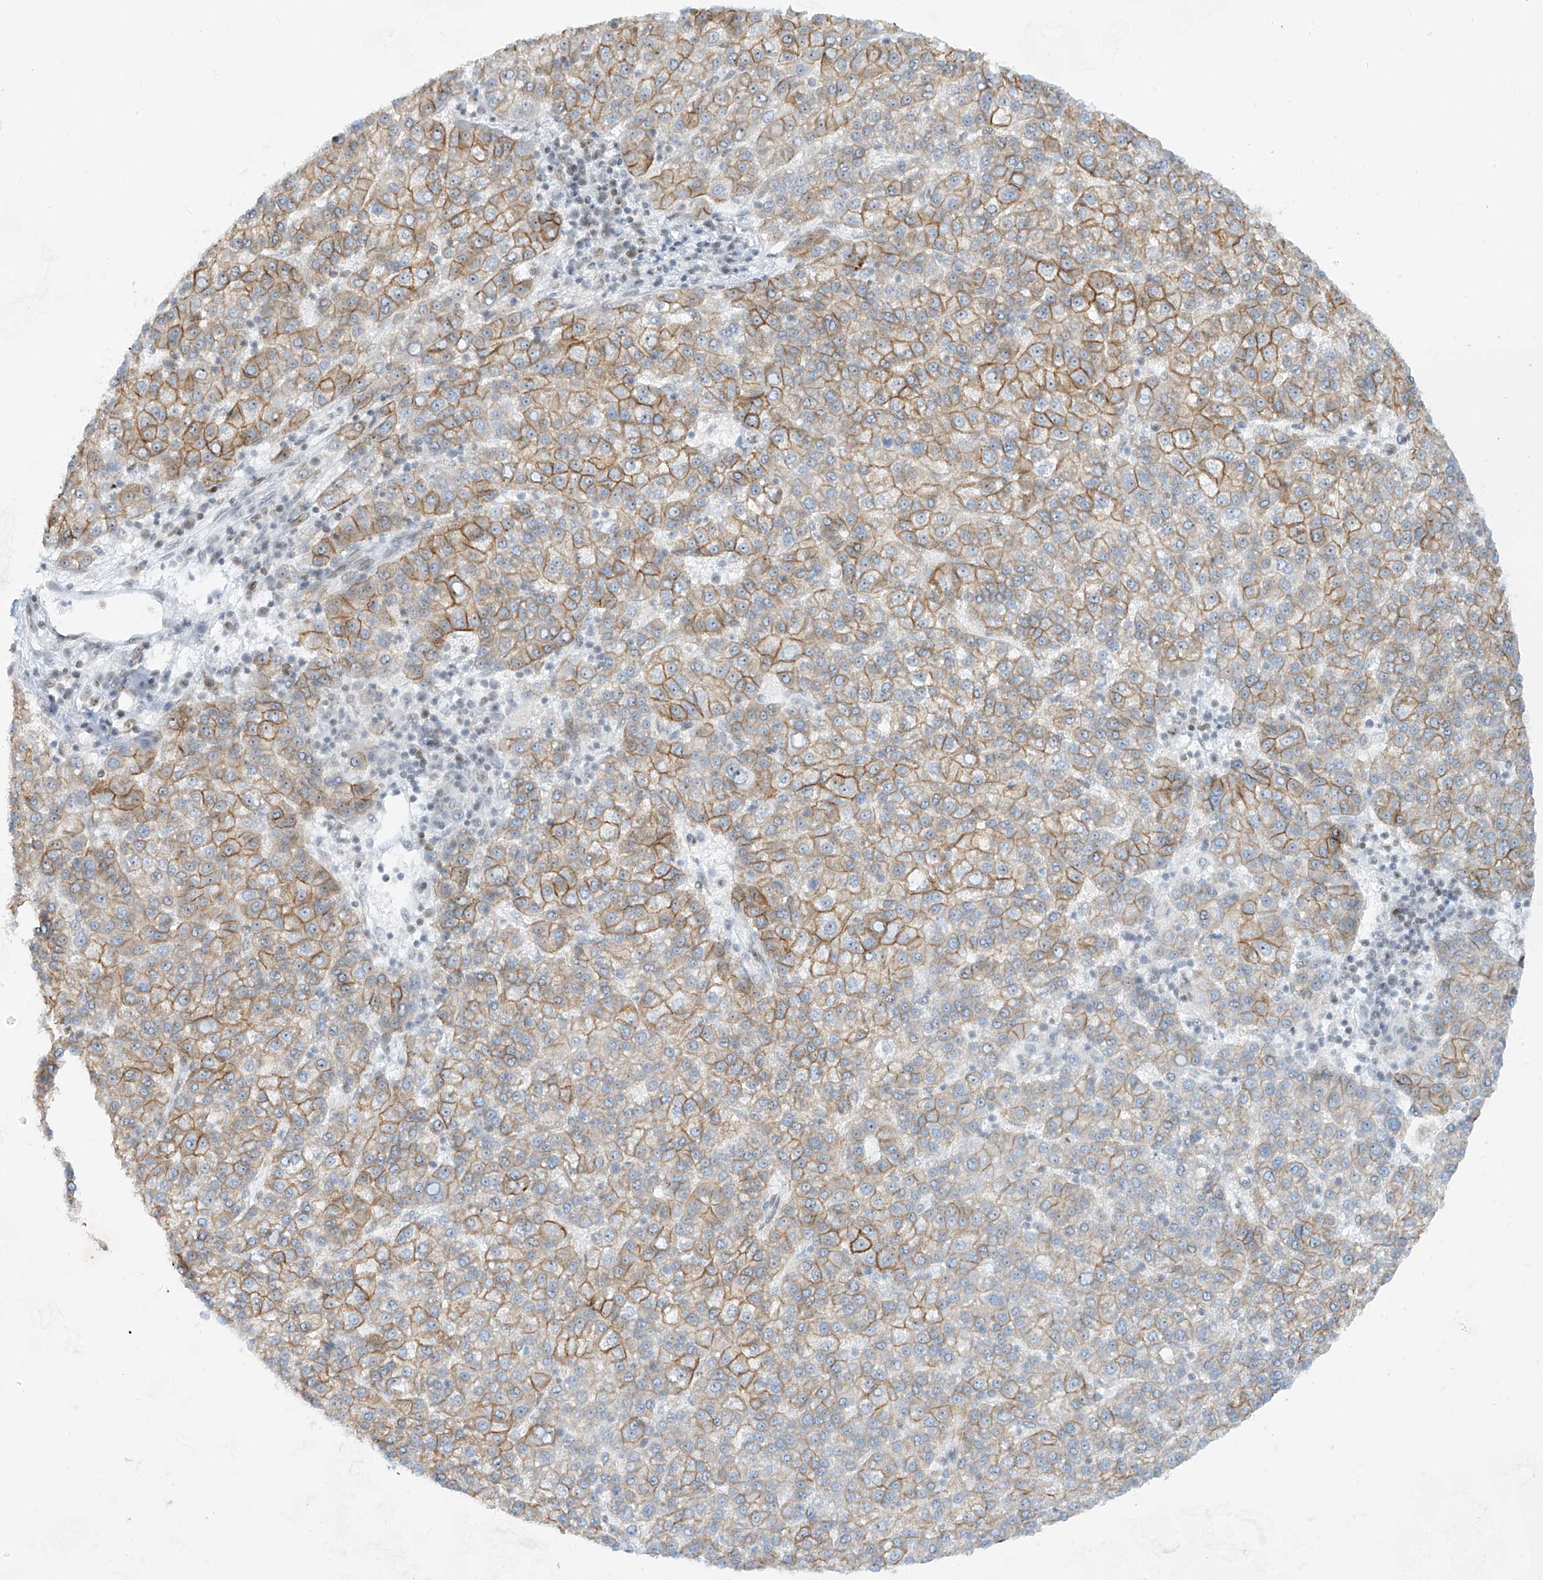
{"staining": {"intensity": "moderate", "quantity": "25%-75%", "location": "cytoplasmic/membranous"}, "tissue": "liver cancer", "cell_type": "Tumor cells", "image_type": "cancer", "snomed": [{"axis": "morphology", "description": "Carcinoma, Hepatocellular, NOS"}, {"axis": "topography", "description": "Liver"}], "caption": "A high-resolution photomicrograph shows immunohistochemistry (IHC) staining of liver cancer, which shows moderate cytoplasmic/membranous positivity in approximately 25%-75% of tumor cells.", "gene": "SAMD15", "patient": {"sex": "female", "age": 58}}